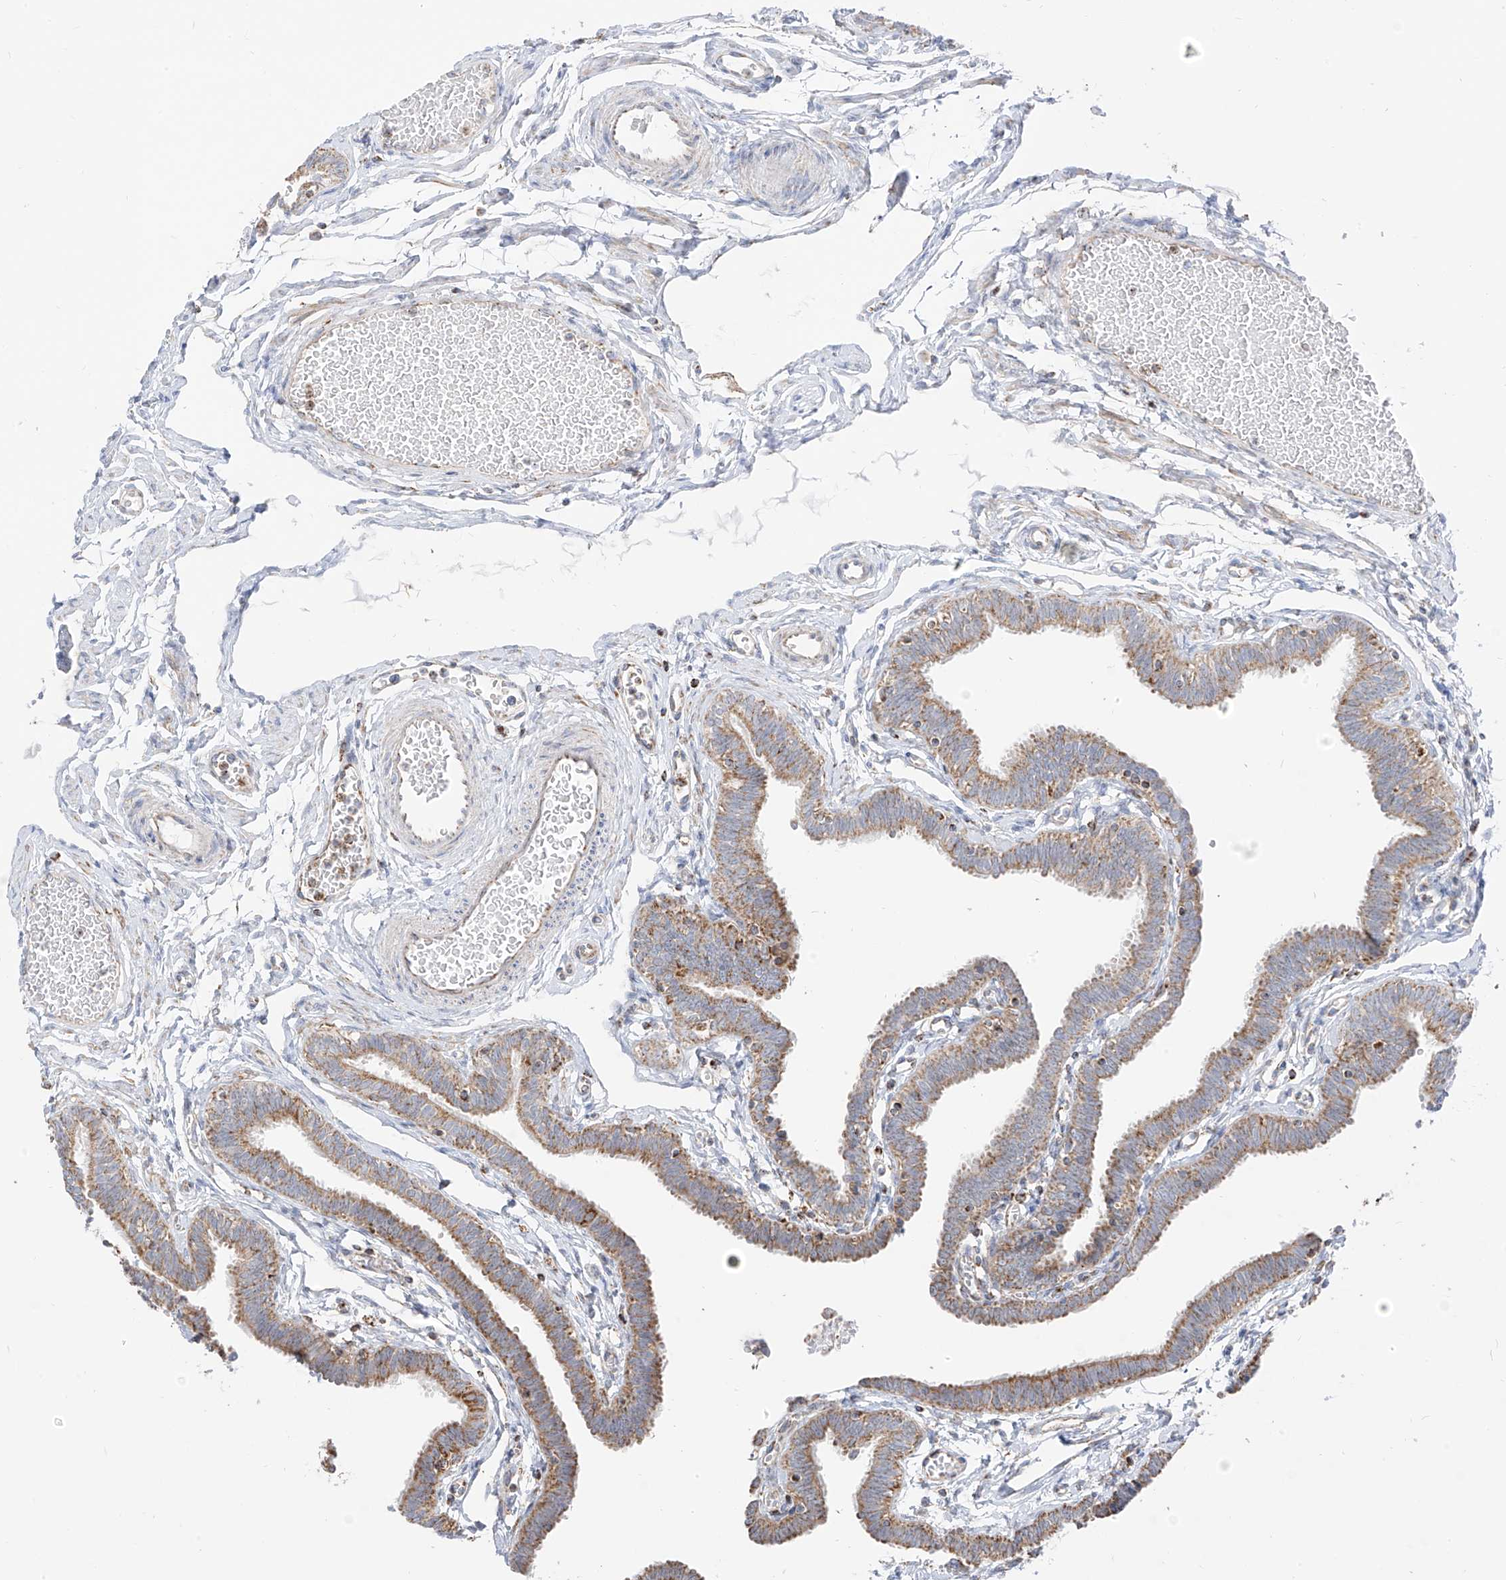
{"staining": {"intensity": "moderate", "quantity": ">75%", "location": "cytoplasmic/membranous"}, "tissue": "fallopian tube", "cell_type": "Glandular cells", "image_type": "normal", "snomed": [{"axis": "morphology", "description": "Normal tissue, NOS"}, {"axis": "topography", "description": "Fallopian tube"}, {"axis": "topography", "description": "Ovary"}], "caption": "A medium amount of moderate cytoplasmic/membranous expression is appreciated in approximately >75% of glandular cells in unremarkable fallopian tube.", "gene": "ETHE1", "patient": {"sex": "female", "age": 23}}